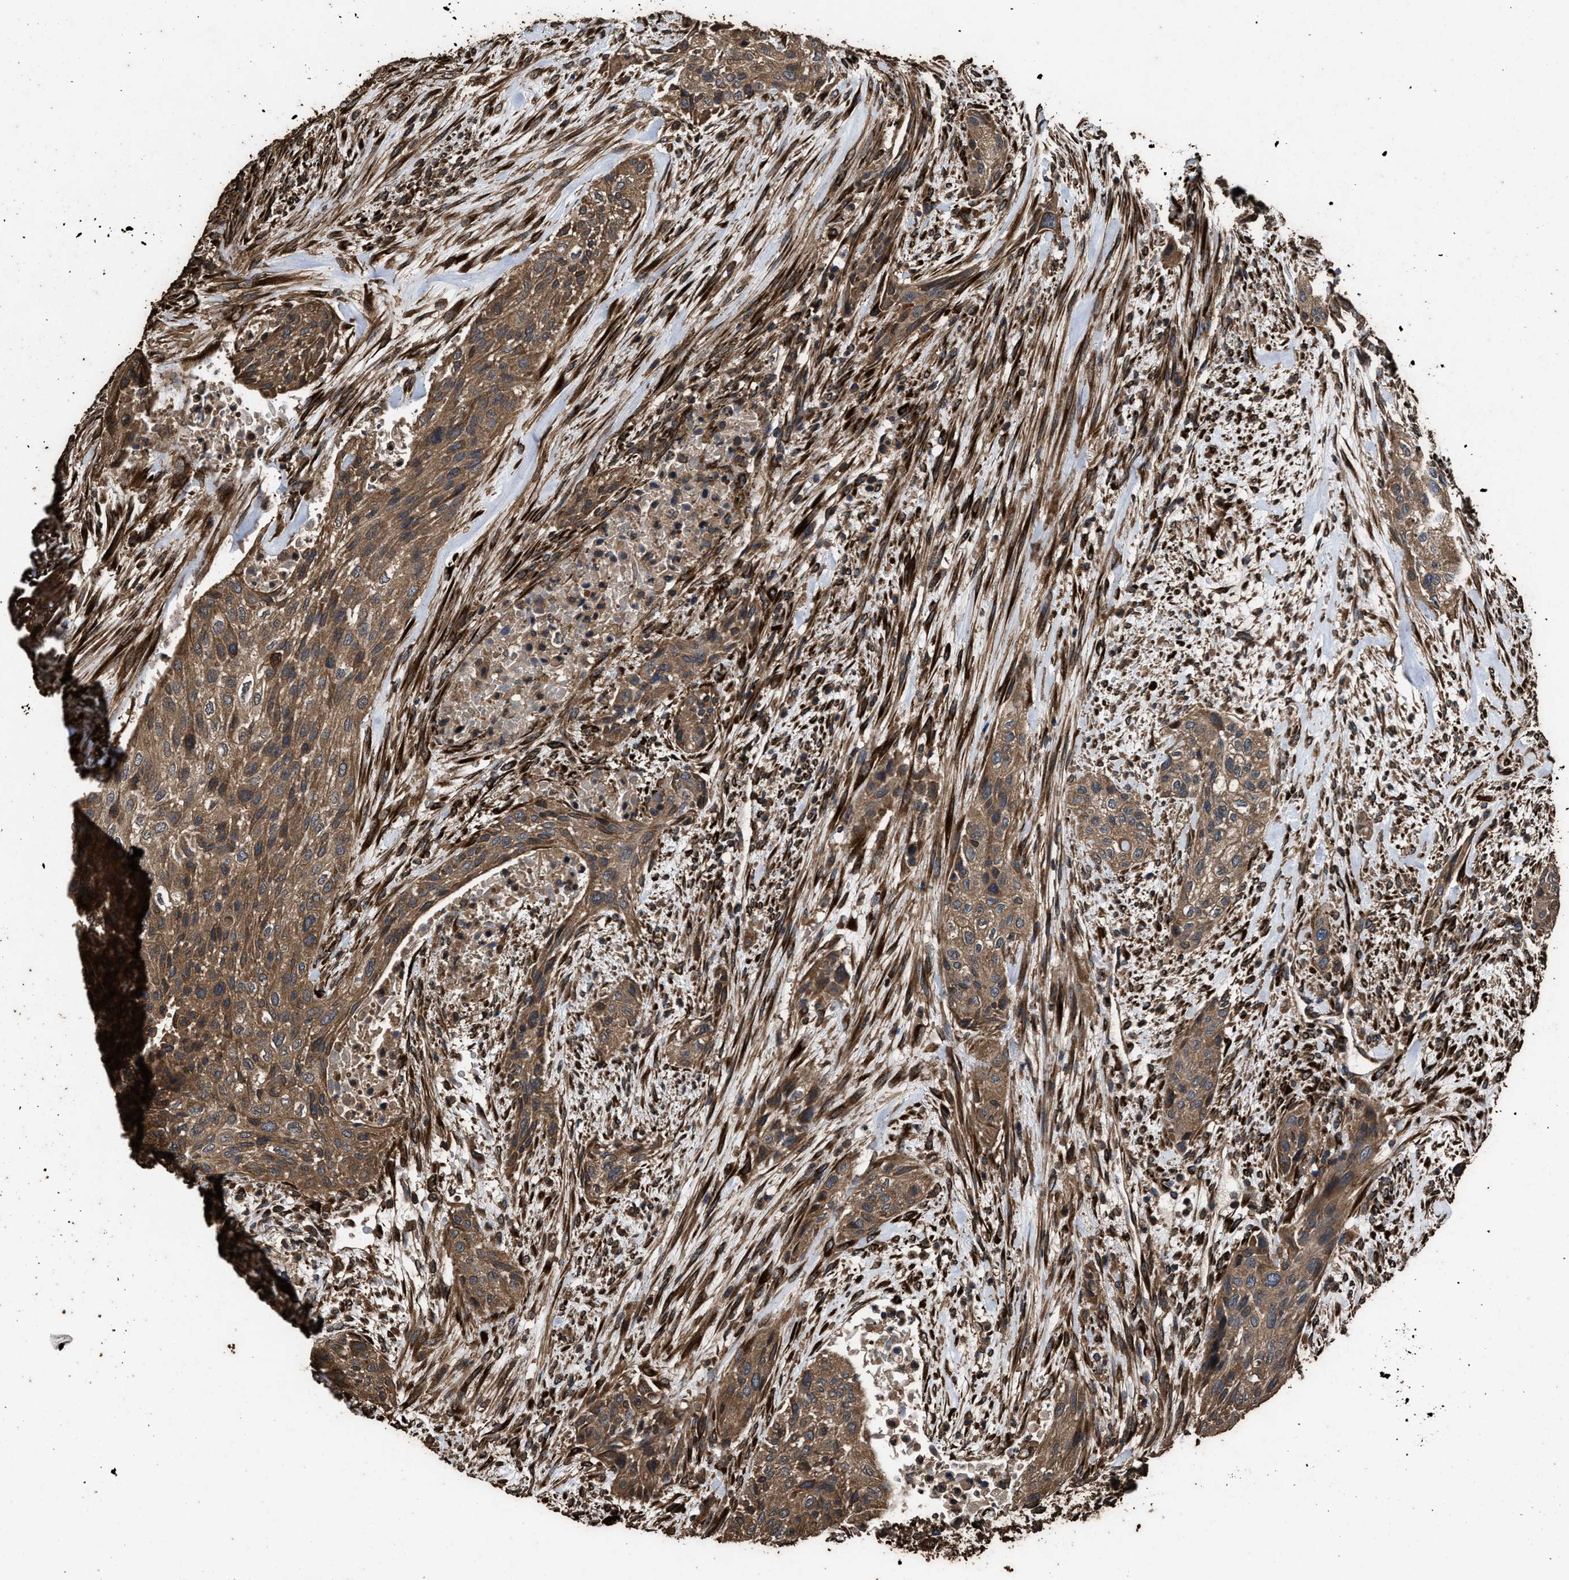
{"staining": {"intensity": "moderate", "quantity": ">75%", "location": "cytoplasmic/membranous"}, "tissue": "urothelial cancer", "cell_type": "Tumor cells", "image_type": "cancer", "snomed": [{"axis": "morphology", "description": "Urothelial carcinoma, Low grade"}, {"axis": "morphology", "description": "Urothelial carcinoma, High grade"}, {"axis": "topography", "description": "Urinary bladder"}], "caption": "Brown immunohistochemical staining in urothelial cancer shows moderate cytoplasmic/membranous staining in approximately >75% of tumor cells. (brown staining indicates protein expression, while blue staining denotes nuclei).", "gene": "ZMYND19", "patient": {"sex": "male", "age": 35}}